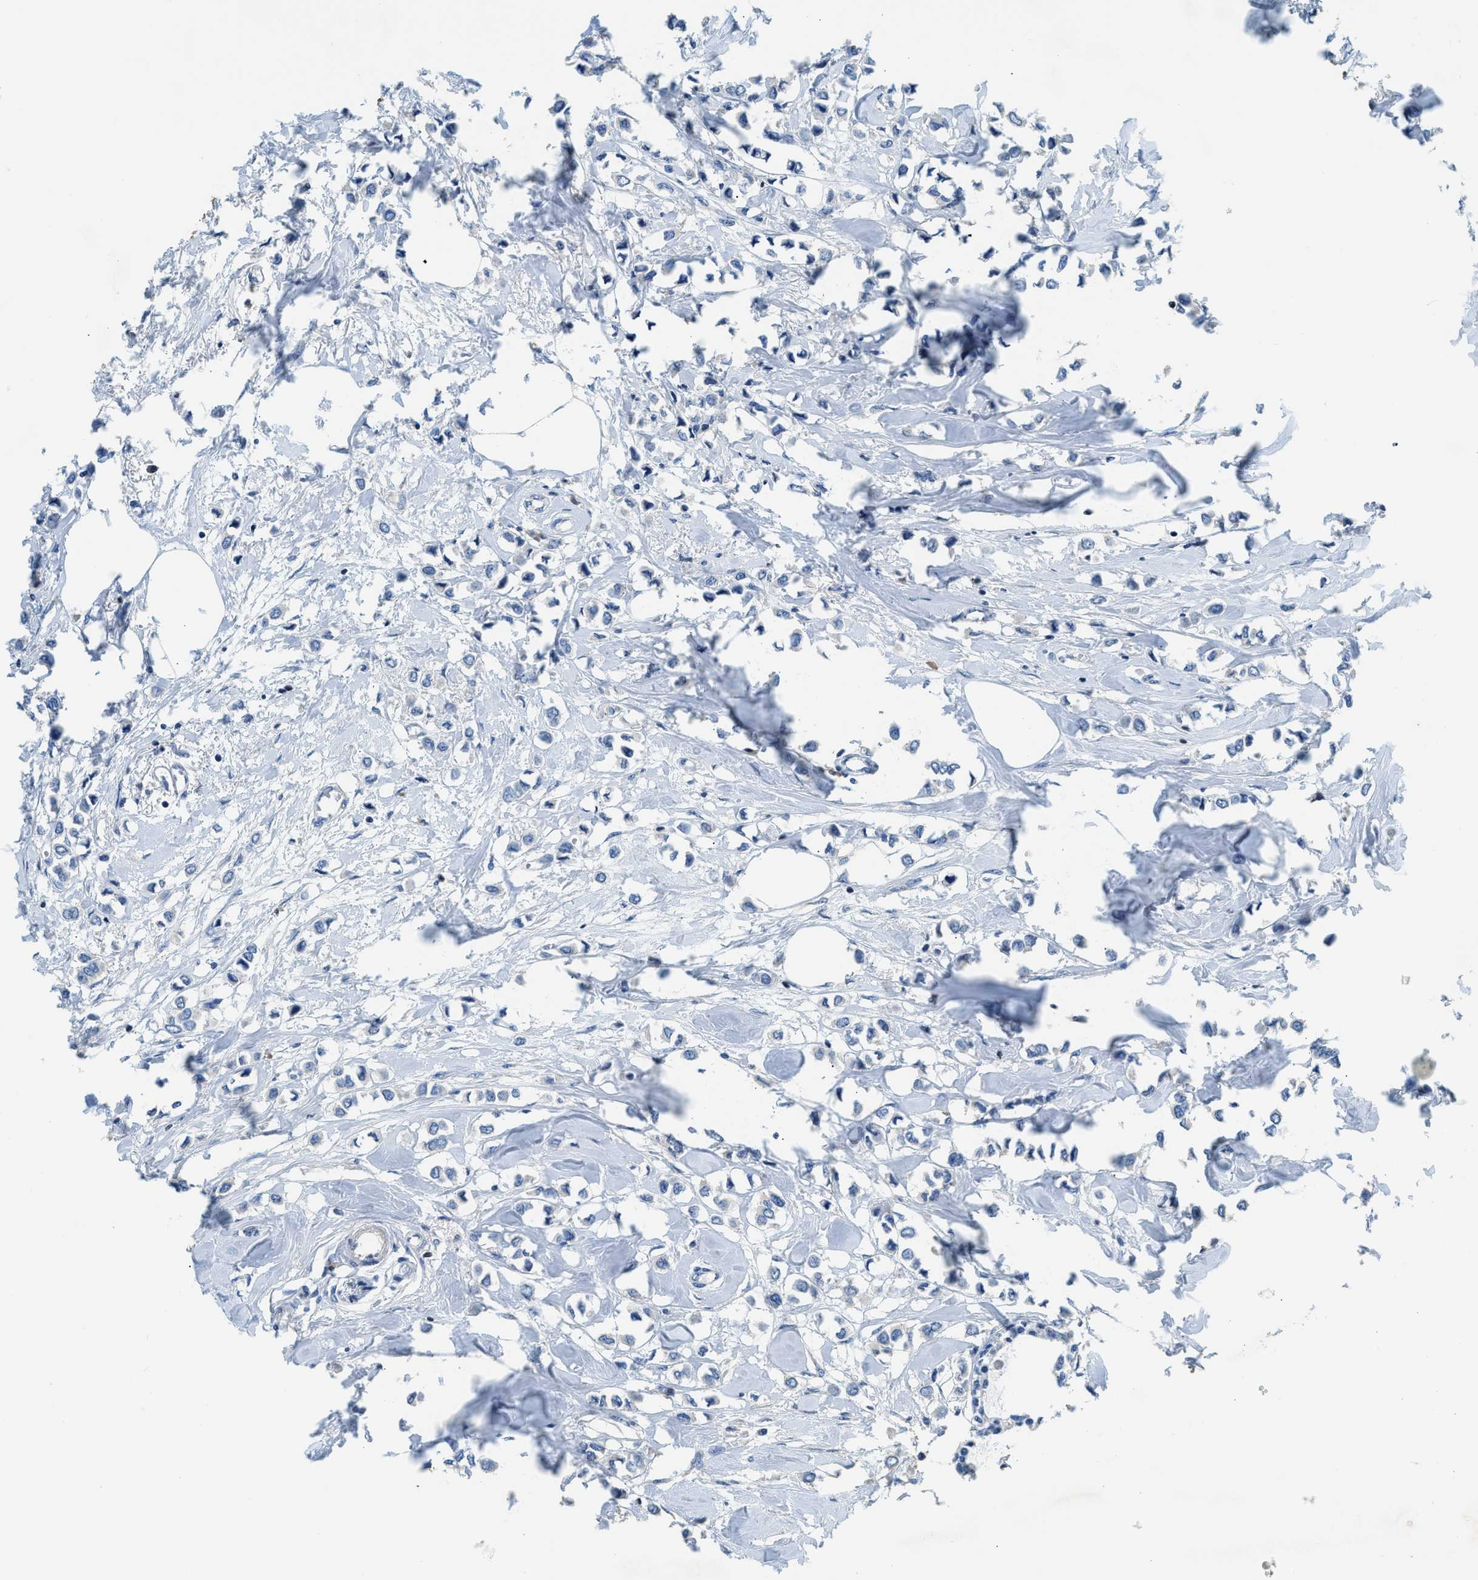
{"staining": {"intensity": "negative", "quantity": "none", "location": "none"}, "tissue": "breast cancer", "cell_type": "Tumor cells", "image_type": "cancer", "snomed": [{"axis": "morphology", "description": "Lobular carcinoma"}, {"axis": "topography", "description": "Breast"}], "caption": "DAB immunohistochemical staining of human lobular carcinoma (breast) reveals no significant expression in tumor cells.", "gene": "TOX", "patient": {"sex": "female", "age": 51}}